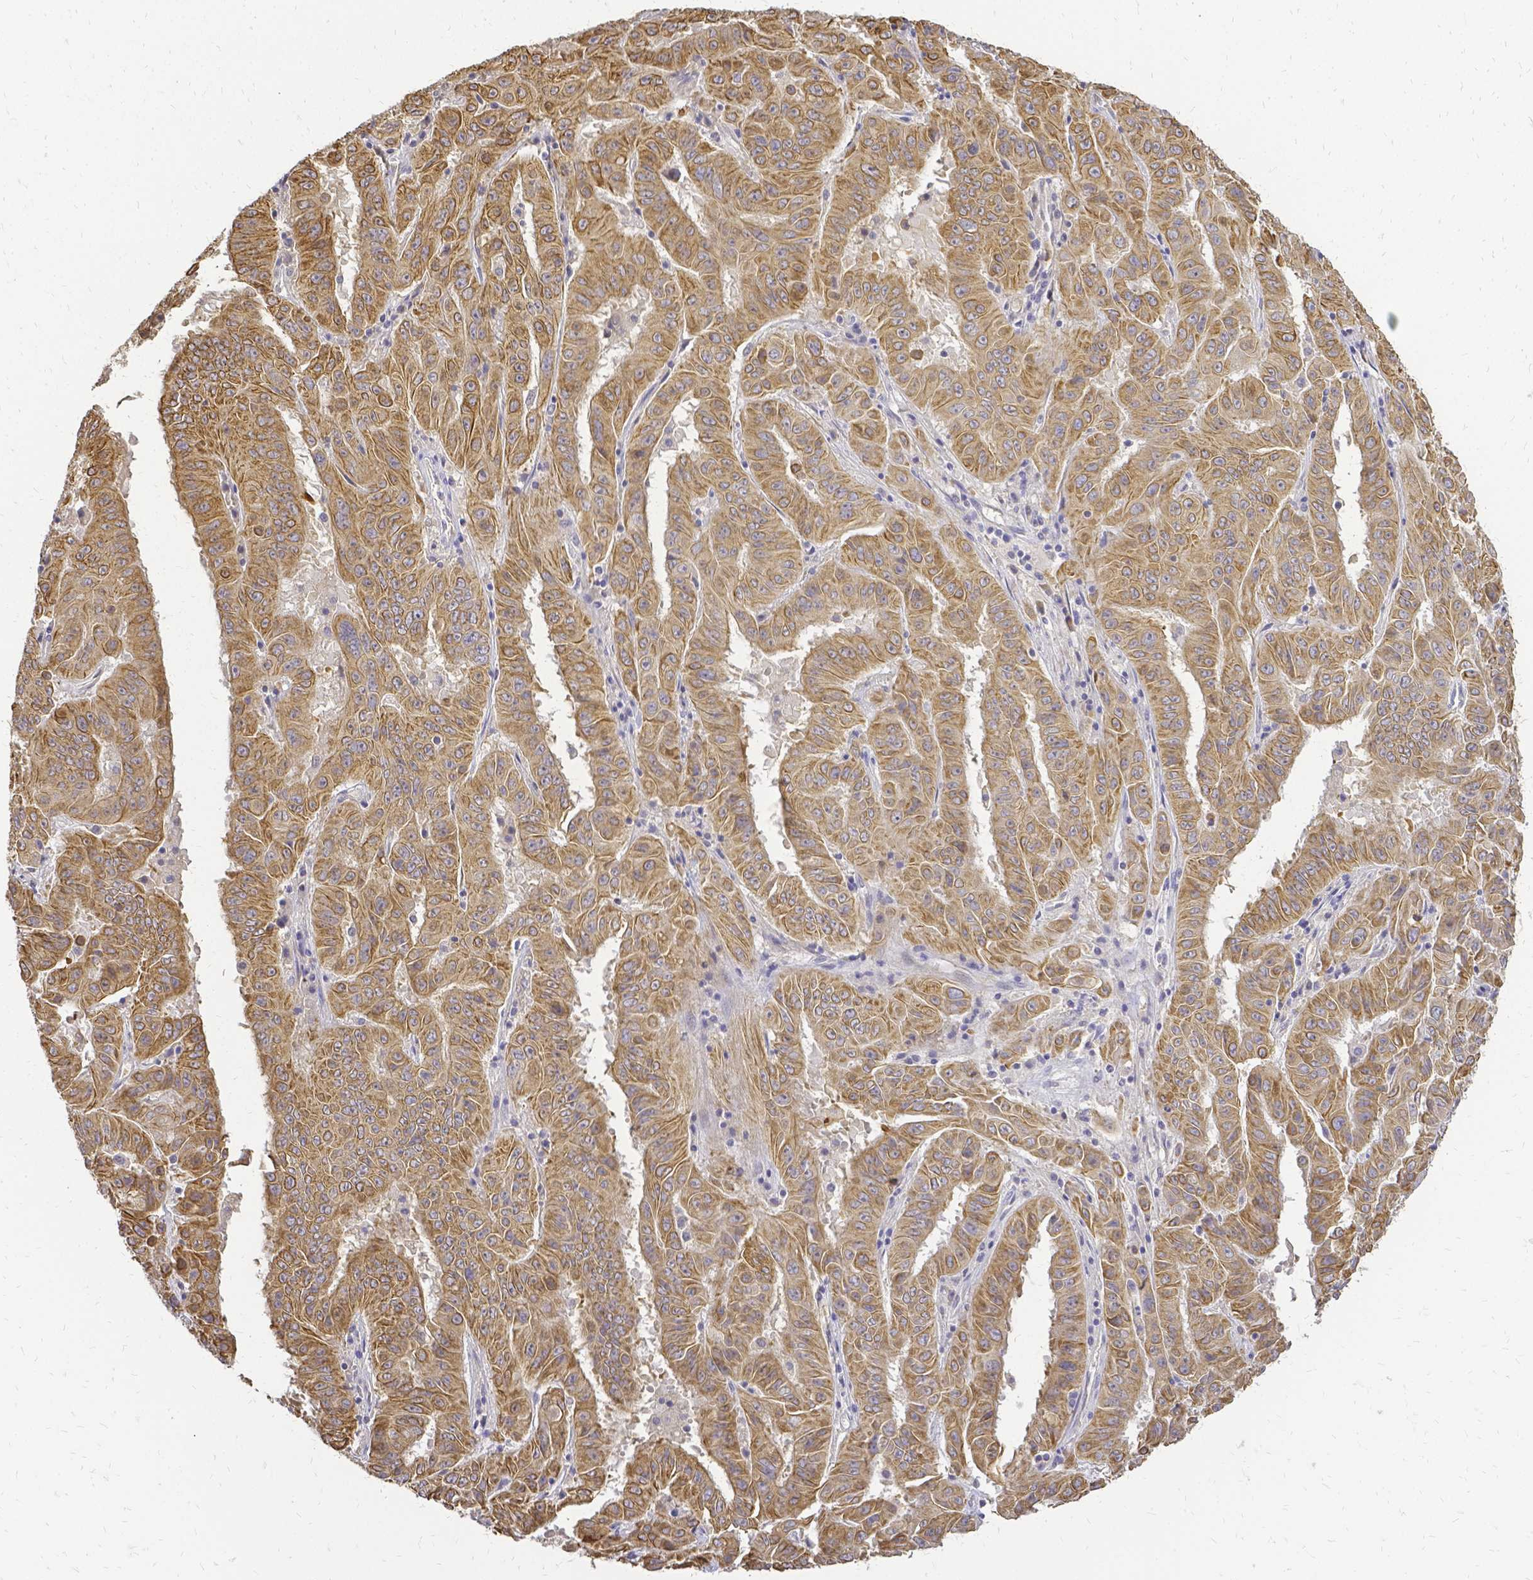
{"staining": {"intensity": "moderate", "quantity": ">75%", "location": "cytoplasmic/membranous"}, "tissue": "pancreatic cancer", "cell_type": "Tumor cells", "image_type": "cancer", "snomed": [{"axis": "morphology", "description": "Adenocarcinoma, NOS"}, {"axis": "topography", "description": "Pancreas"}], "caption": "Tumor cells demonstrate moderate cytoplasmic/membranous expression in about >75% of cells in adenocarcinoma (pancreatic).", "gene": "CIB1", "patient": {"sex": "male", "age": 63}}